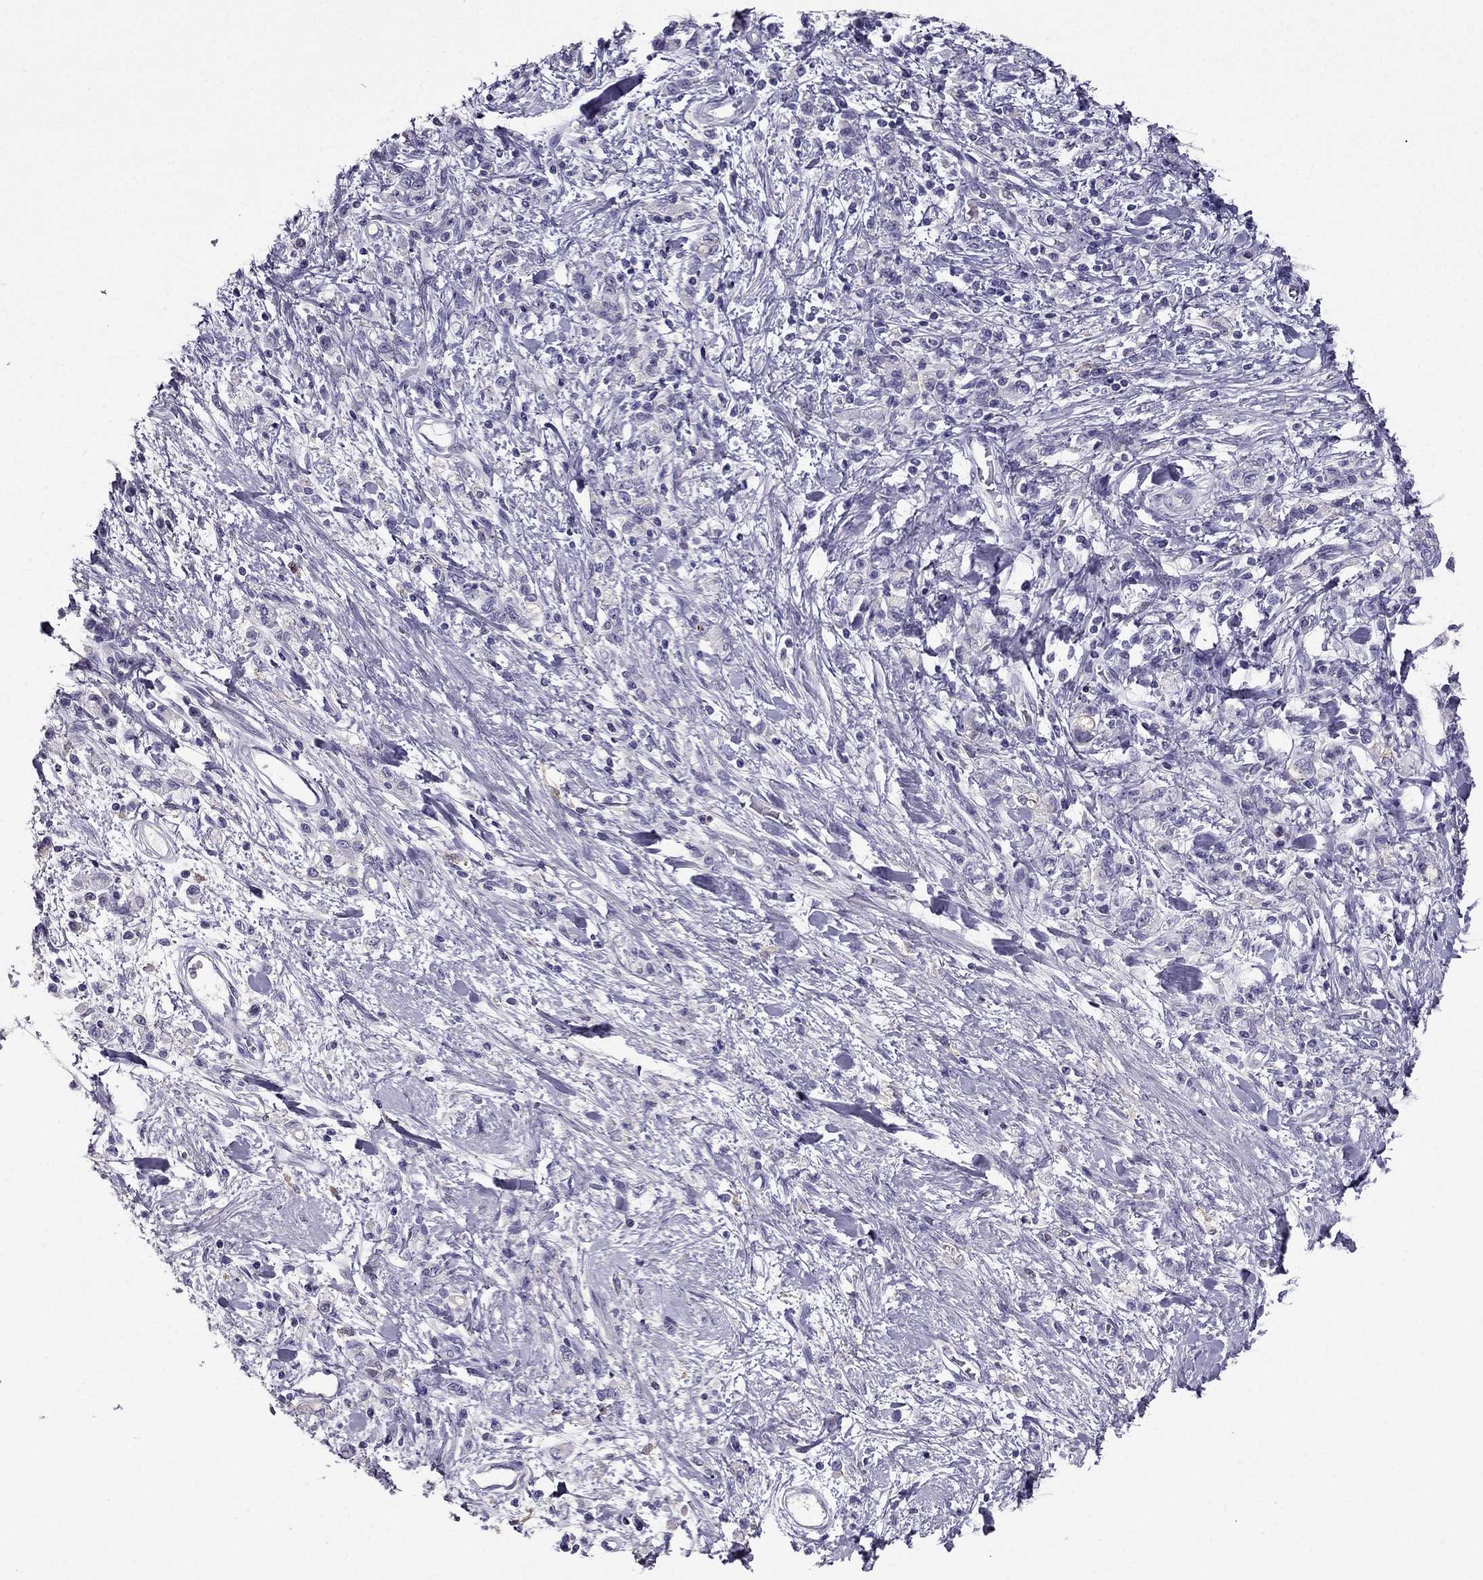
{"staining": {"intensity": "negative", "quantity": "none", "location": "none"}, "tissue": "stomach cancer", "cell_type": "Tumor cells", "image_type": "cancer", "snomed": [{"axis": "morphology", "description": "Adenocarcinoma, NOS"}, {"axis": "topography", "description": "Stomach"}], "caption": "IHC of human stomach cancer displays no expression in tumor cells.", "gene": "LMTK3", "patient": {"sex": "male", "age": 77}}